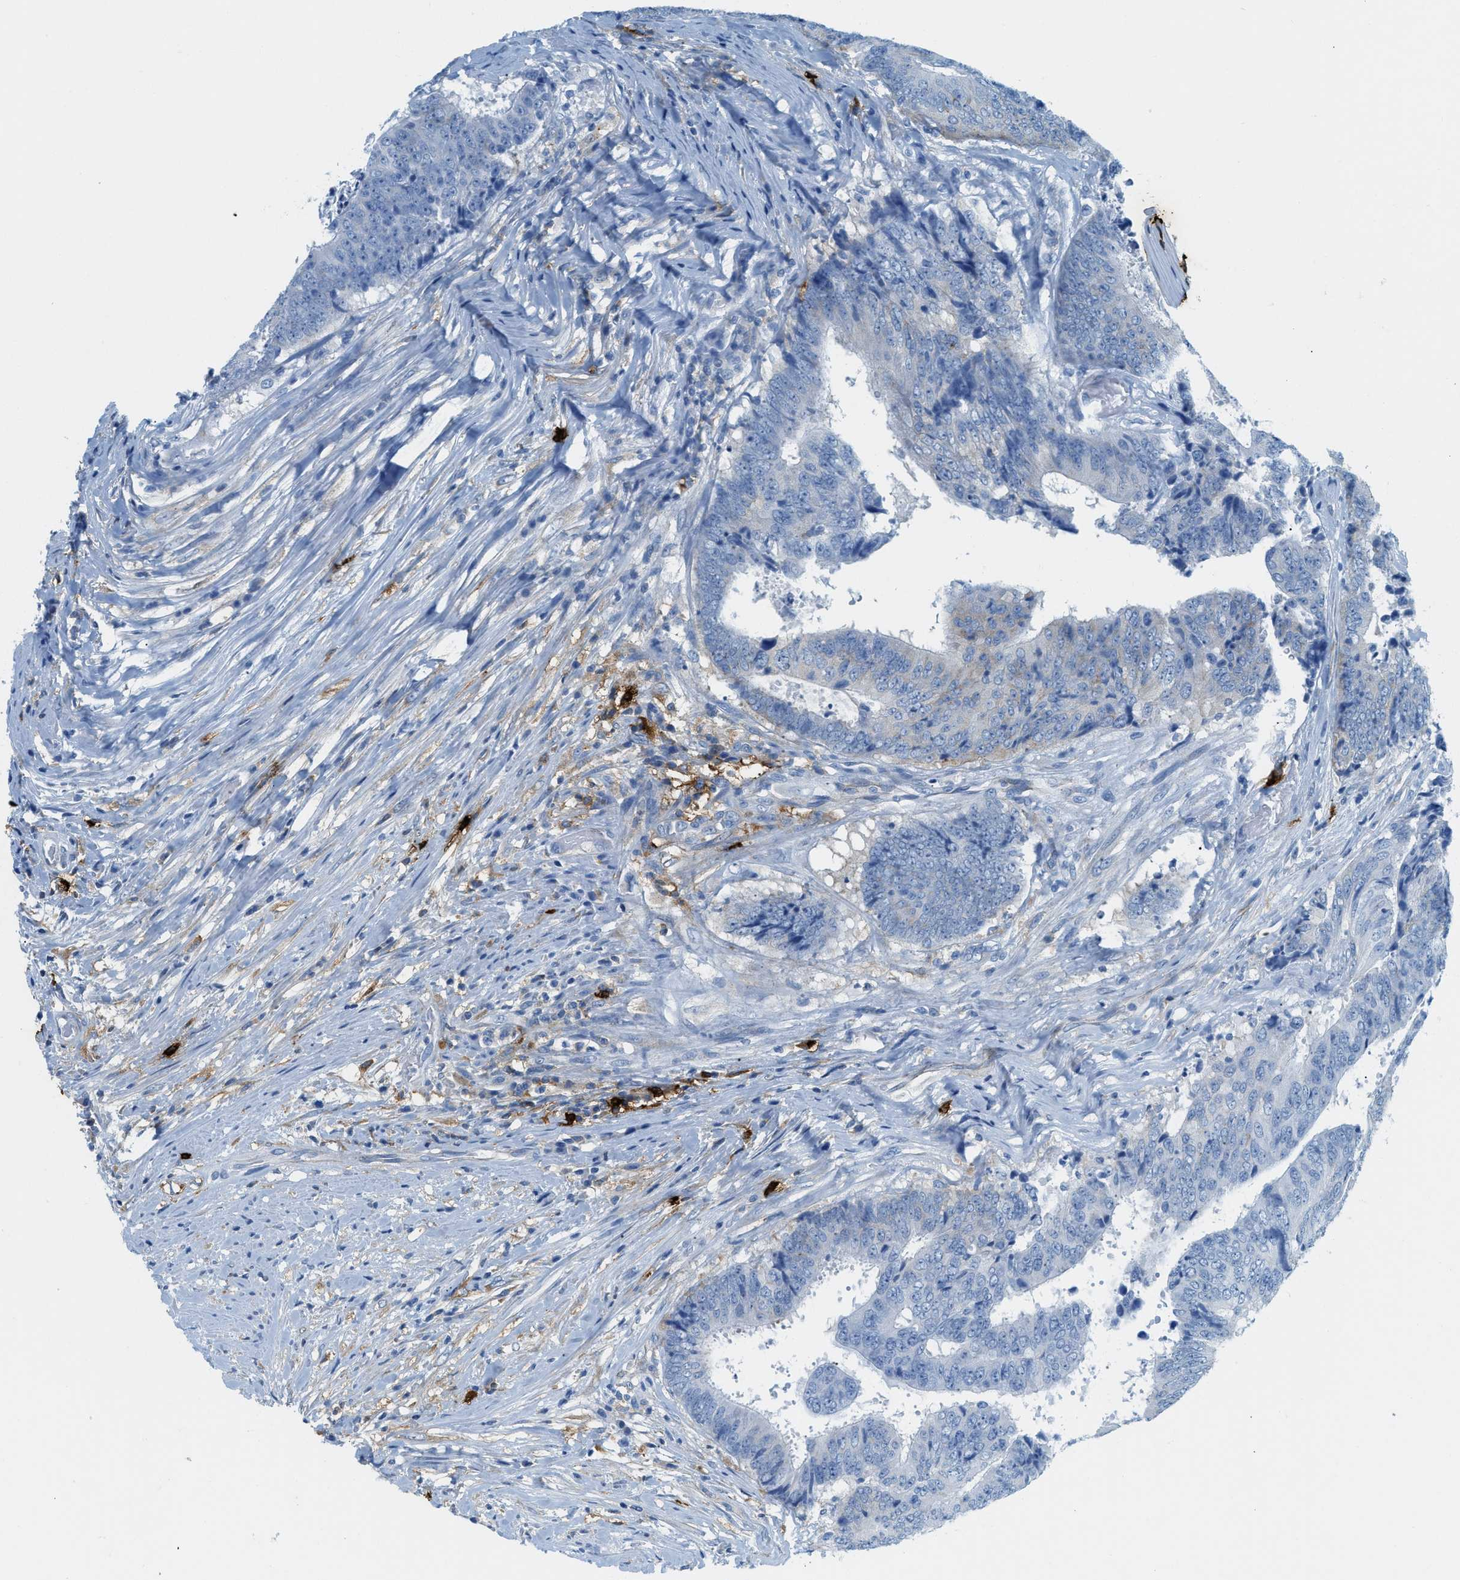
{"staining": {"intensity": "negative", "quantity": "none", "location": "none"}, "tissue": "colorectal cancer", "cell_type": "Tumor cells", "image_type": "cancer", "snomed": [{"axis": "morphology", "description": "Adenocarcinoma, NOS"}, {"axis": "topography", "description": "Rectum"}], "caption": "Immunohistochemical staining of adenocarcinoma (colorectal) displays no significant staining in tumor cells.", "gene": "TPSAB1", "patient": {"sex": "male", "age": 72}}